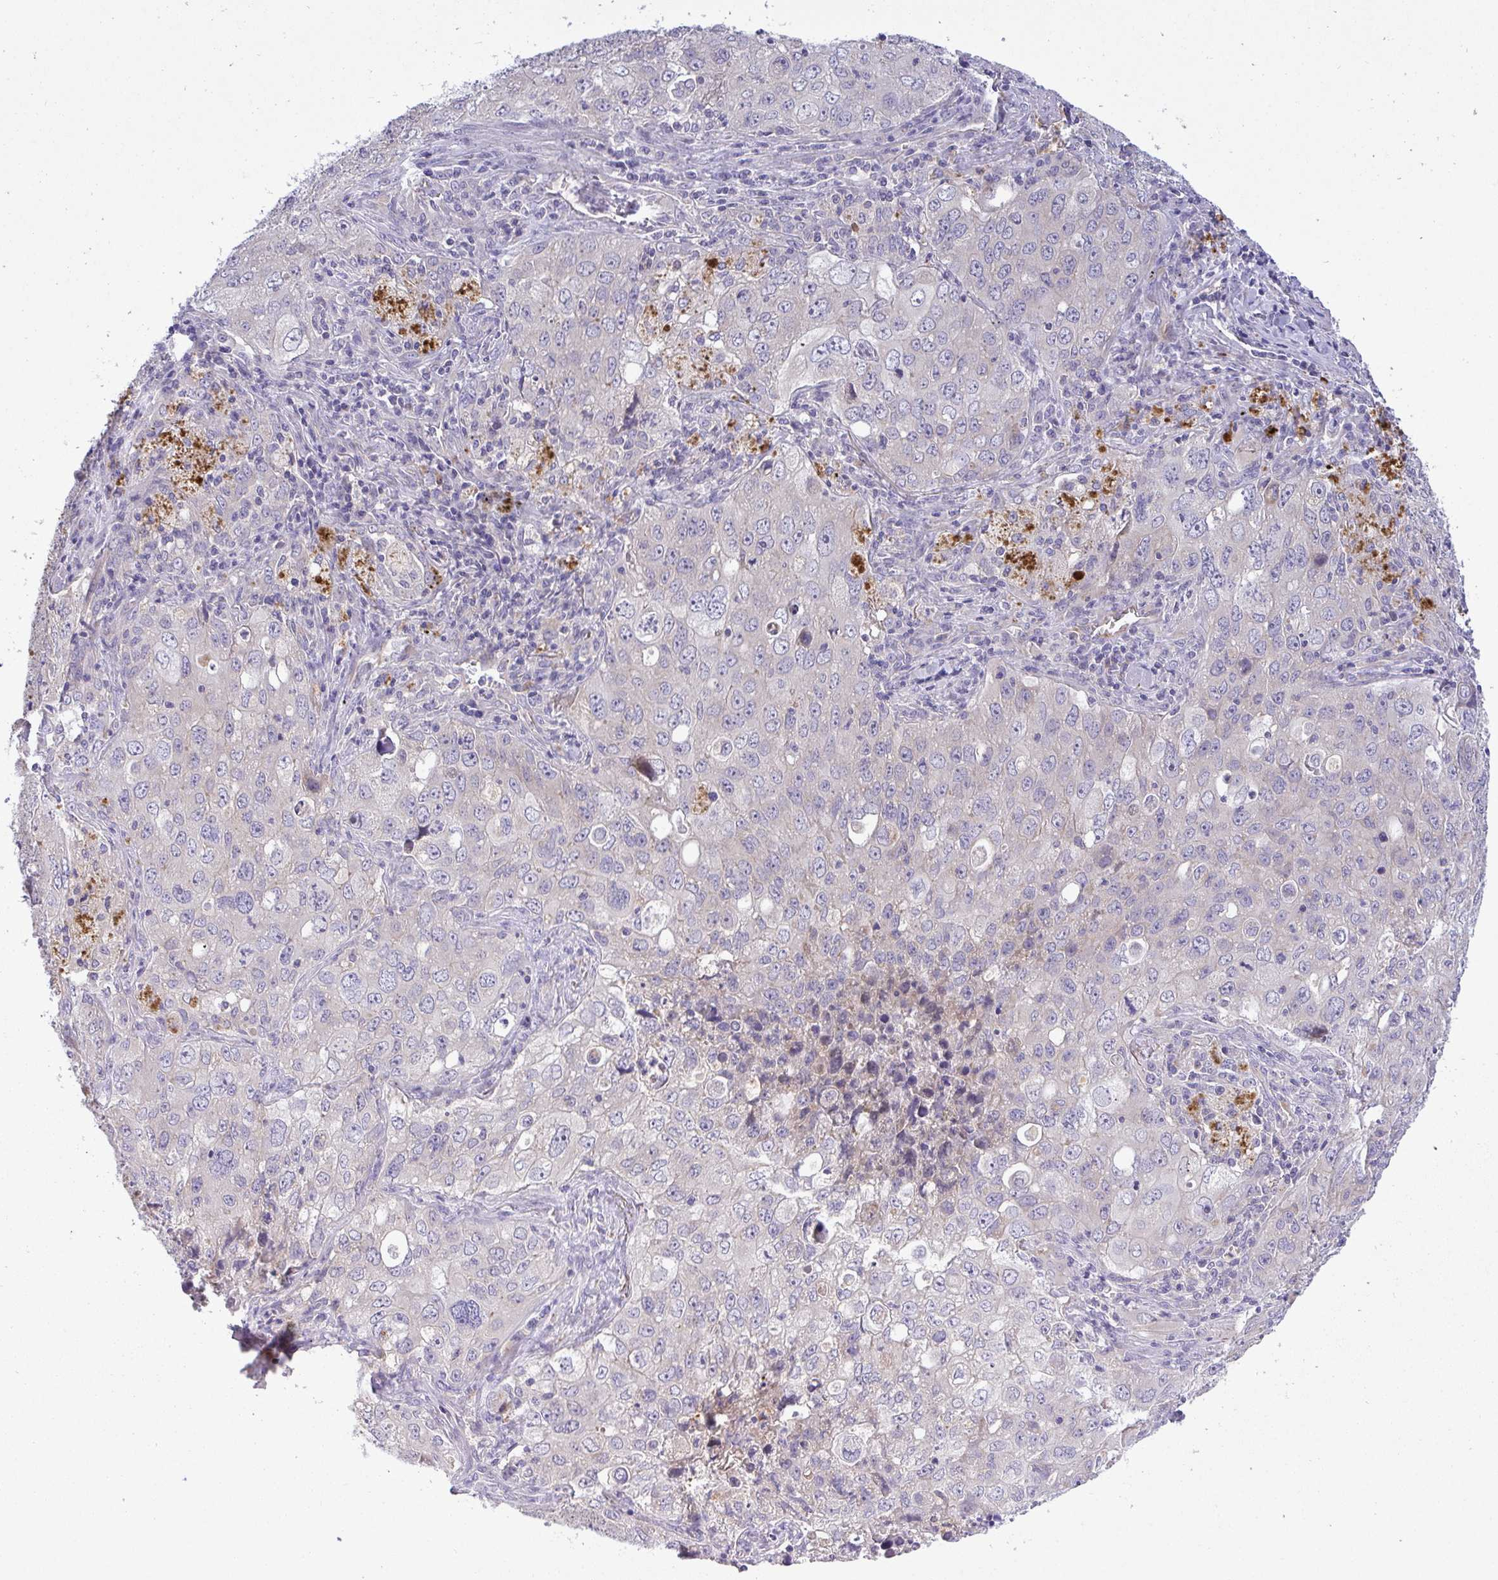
{"staining": {"intensity": "negative", "quantity": "none", "location": "none"}, "tissue": "lung cancer", "cell_type": "Tumor cells", "image_type": "cancer", "snomed": [{"axis": "morphology", "description": "Adenocarcinoma, NOS"}, {"axis": "morphology", "description": "Adenocarcinoma, metastatic, NOS"}, {"axis": "topography", "description": "Lymph node"}, {"axis": "topography", "description": "Lung"}], "caption": "Tumor cells show no significant expression in lung cancer.", "gene": "ZNF581", "patient": {"sex": "female", "age": 42}}